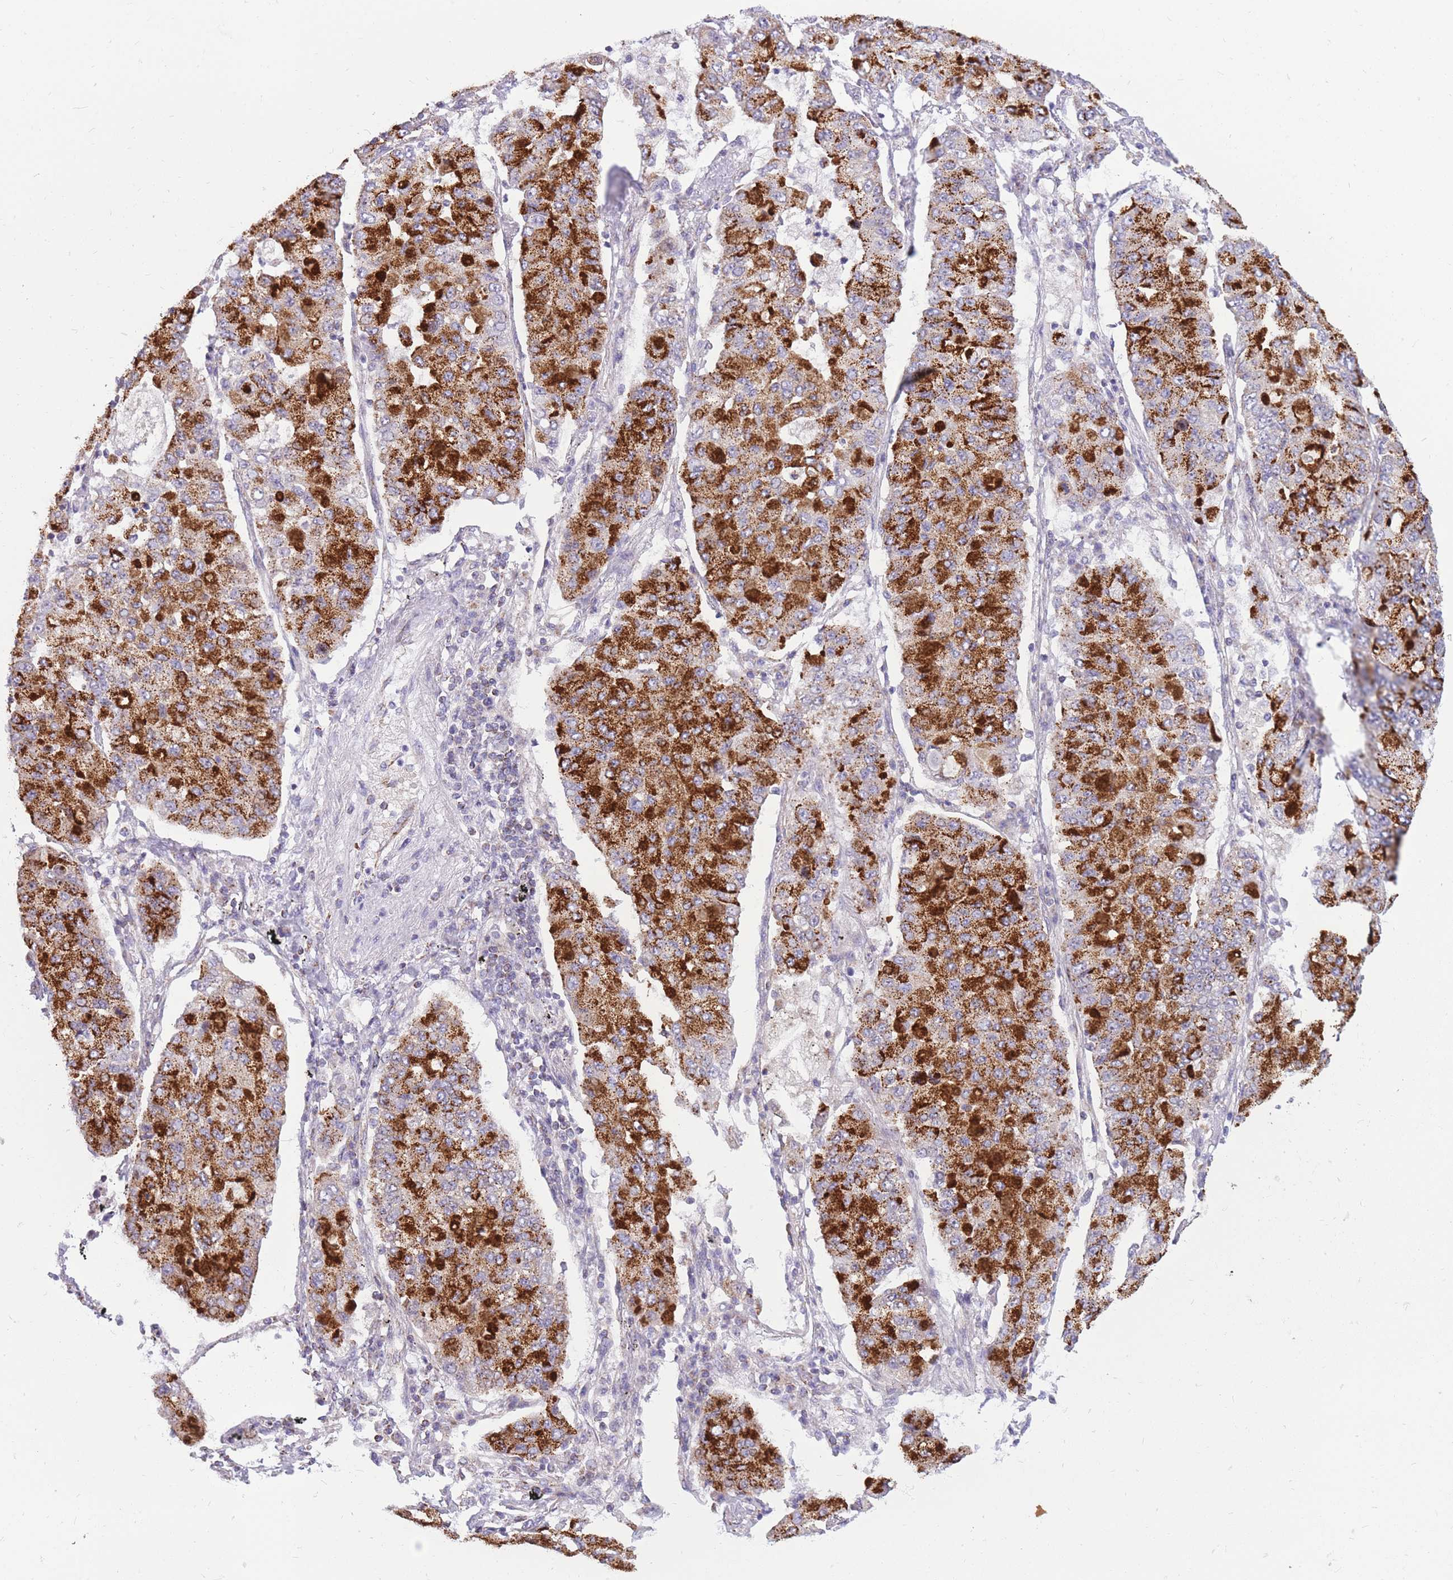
{"staining": {"intensity": "strong", "quantity": ">75%", "location": "cytoplasmic/membranous"}, "tissue": "lung cancer", "cell_type": "Tumor cells", "image_type": "cancer", "snomed": [{"axis": "morphology", "description": "Squamous cell carcinoma, NOS"}, {"axis": "topography", "description": "Lung"}], "caption": "Immunohistochemical staining of lung squamous cell carcinoma exhibits high levels of strong cytoplasmic/membranous staining in approximately >75% of tumor cells.", "gene": "PCSK1", "patient": {"sex": "male", "age": 74}}